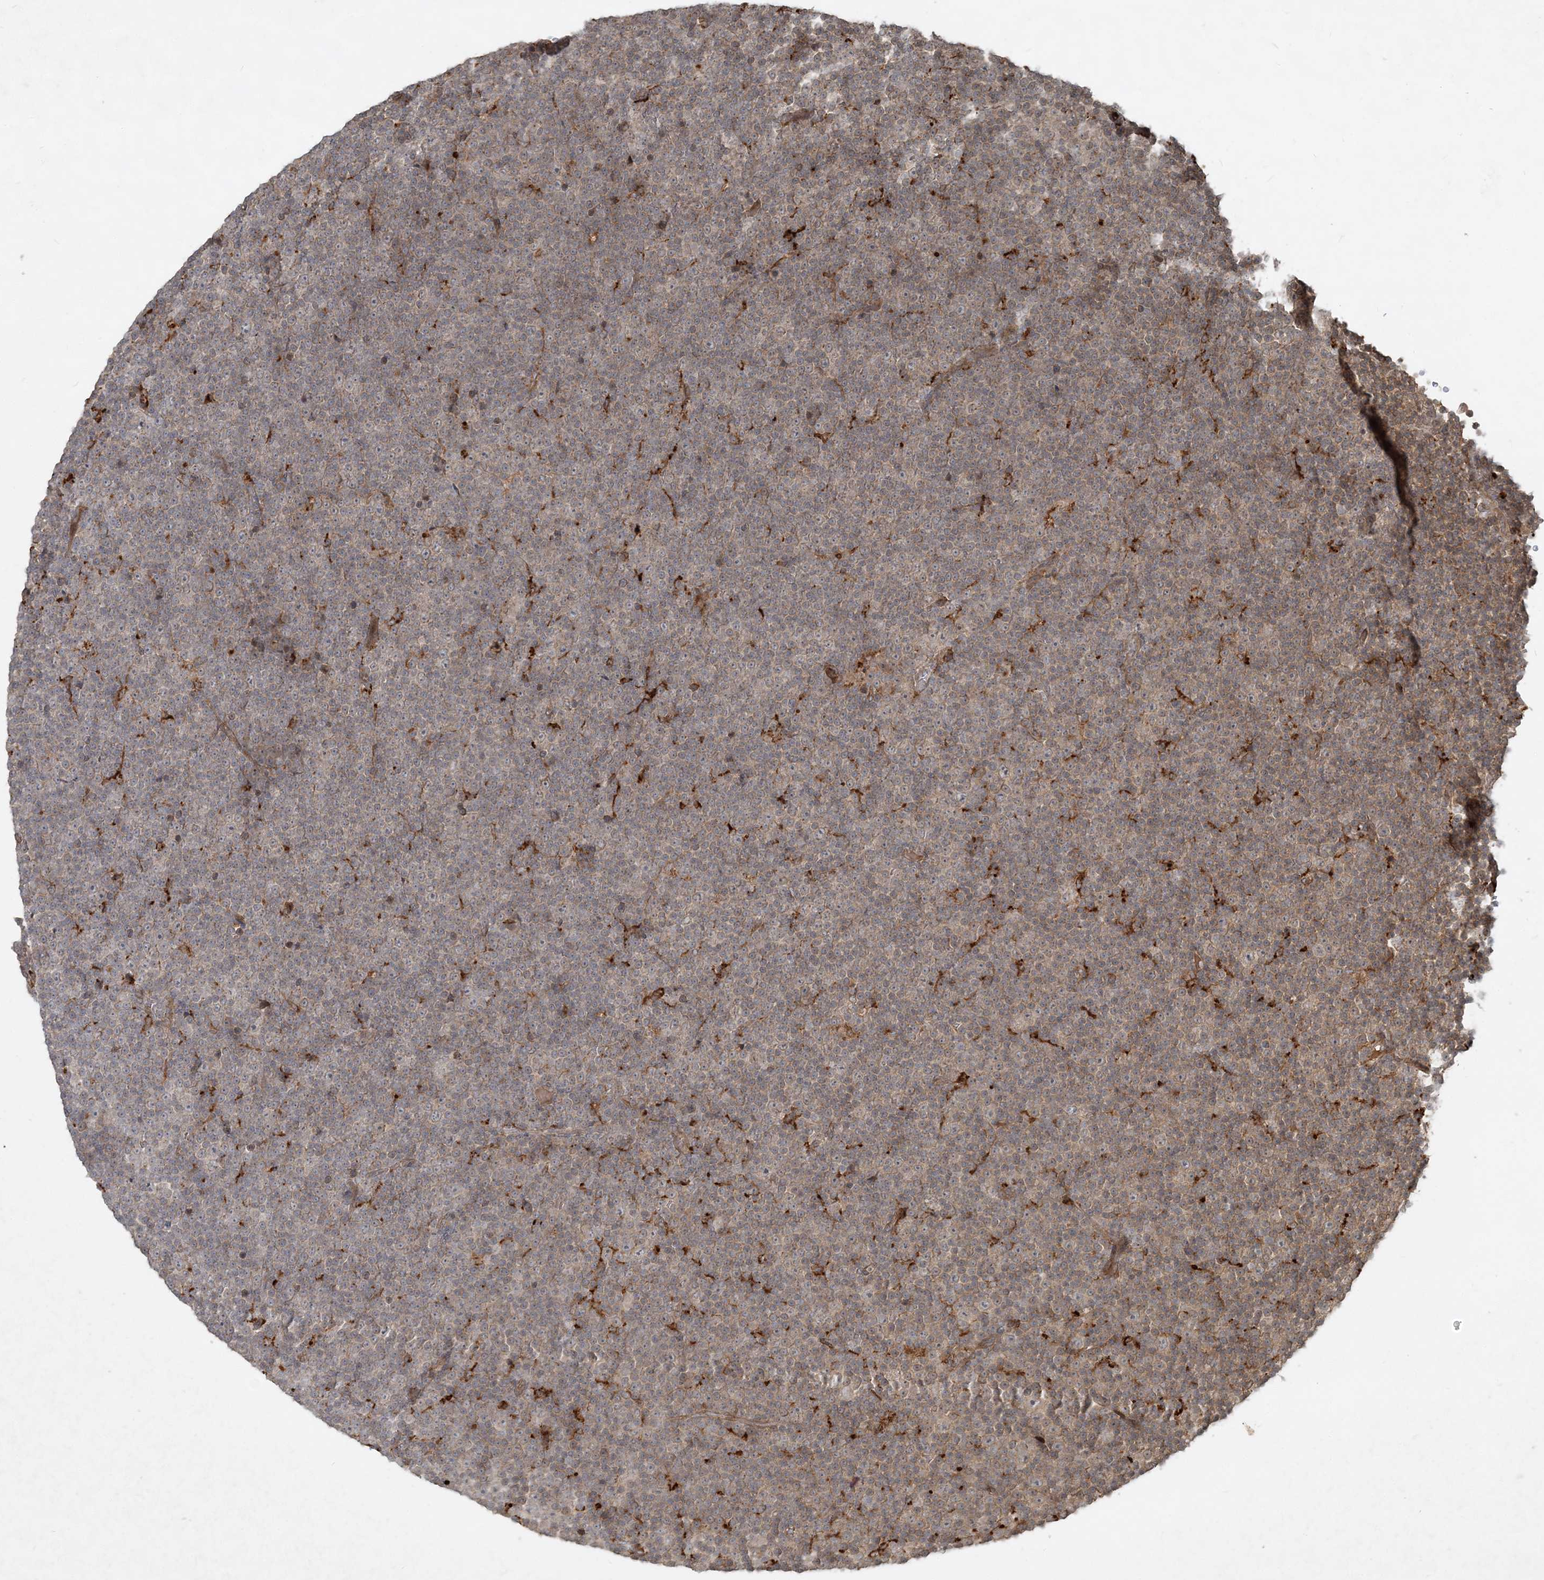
{"staining": {"intensity": "negative", "quantity": "none", "location": "none"}, "tissue": "lymphoma", "cell_type": "Tumor cells", "image_type": "cancer", "snomed": [{"axis": "morphology", "description": "Malignant lymphoma, non-Hodgkin's type, Low grade"}, {"axis": "topography", "description": "Lymph node"}], "caption": "Tumor cells show no significant expression in low-grade malignant lymphoma, non-Hodgkin's type.", "gene": "NARS1", "patient": {"sex": "female", "age": 67}}